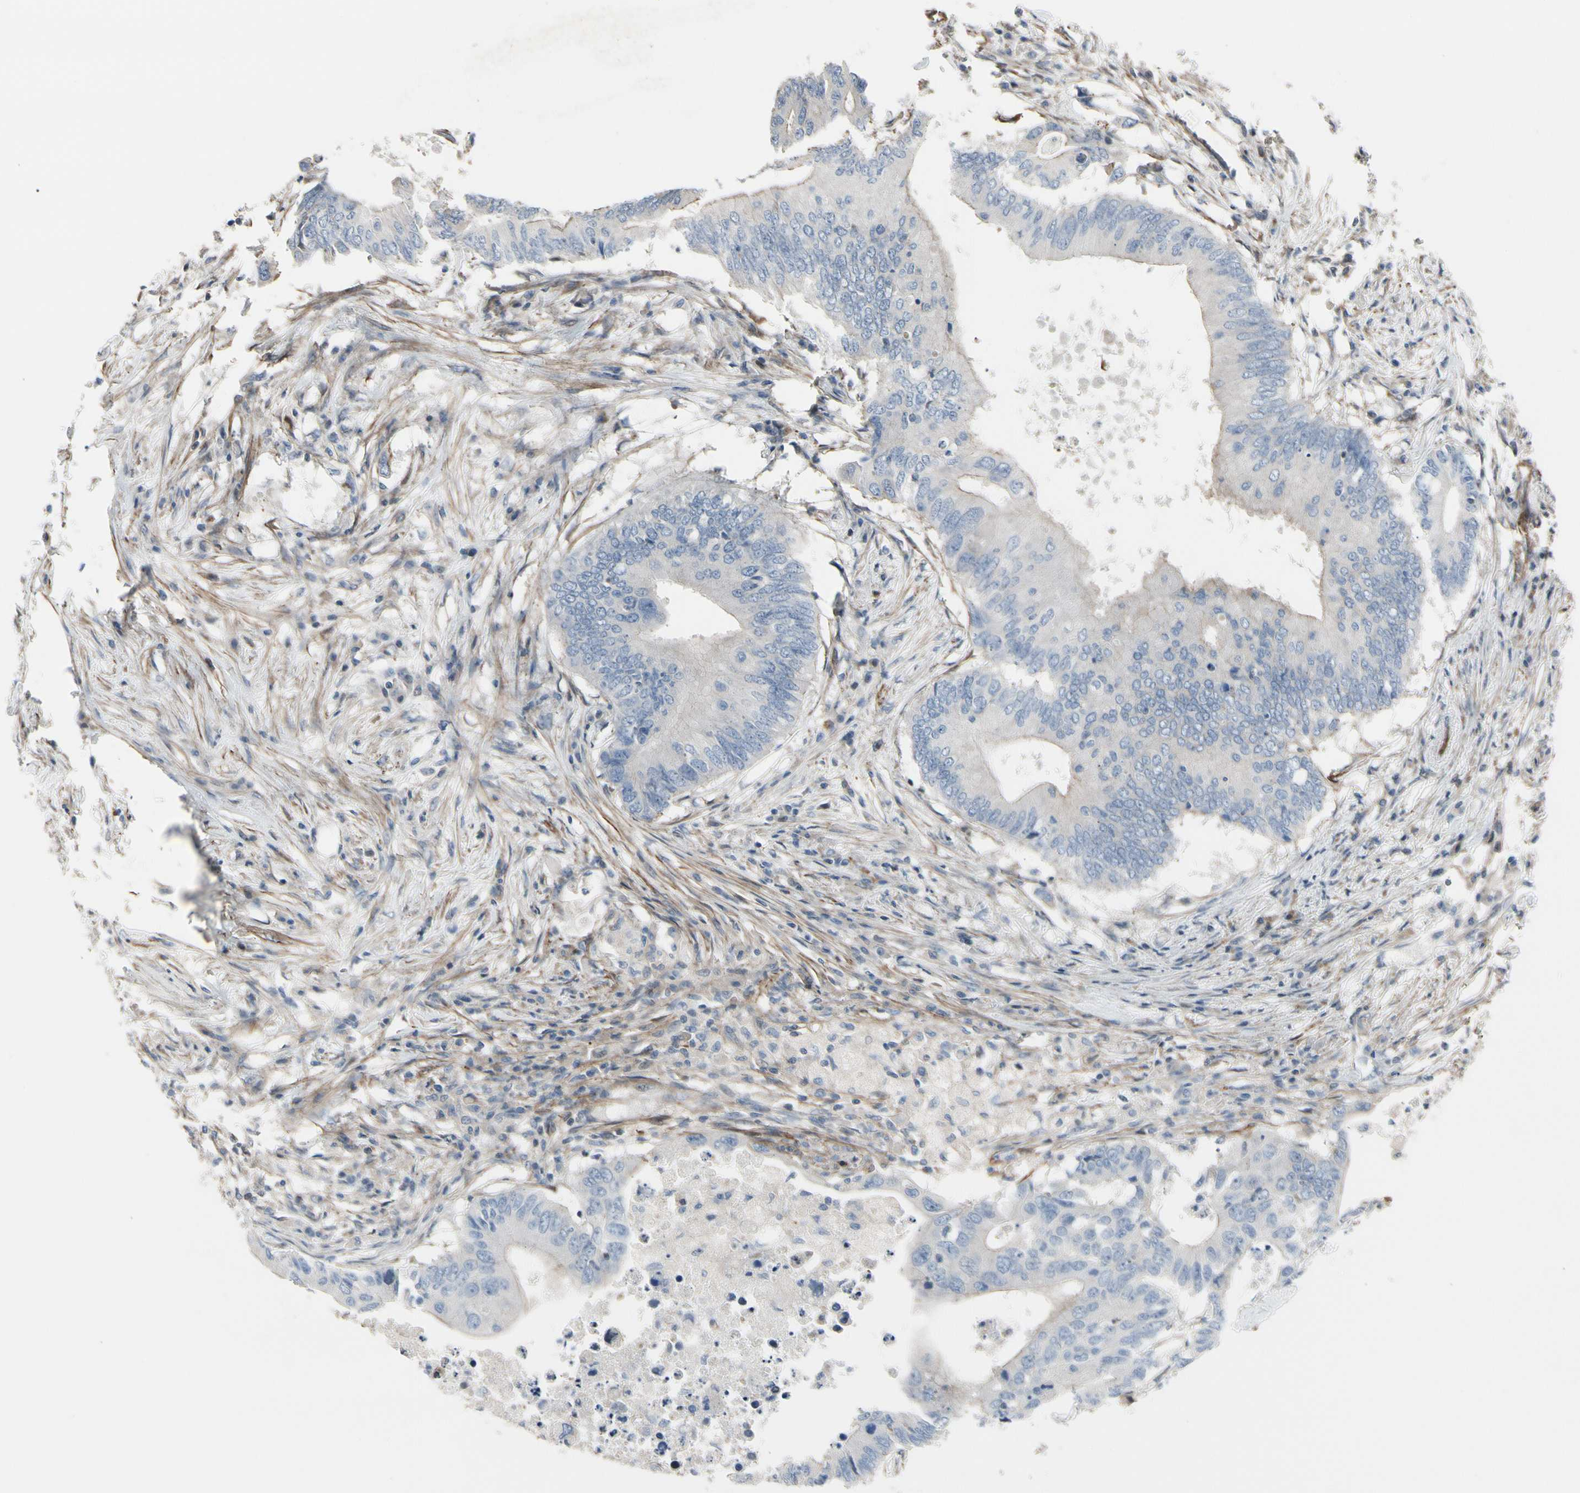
{"staining": {"intensity": "weak", "quantity": "<25%", "location": "cytoplasmic/membranous"}, "tissue": "colorectal cancer", "cell_type": "Tumor cells", "image_type": "cancer", "snomed": [{"axis": "morphology", "description": "Adenocarcinoma, NOS"}, {"axis": "topography", "description": "Colon"}], "caption": "Human adenocarcinoma (colorectal) stained for a protein using IHC shows no expression in tumor cells.", "gene": "TPM1", "patient": {"sex": "male", "age": 71}}